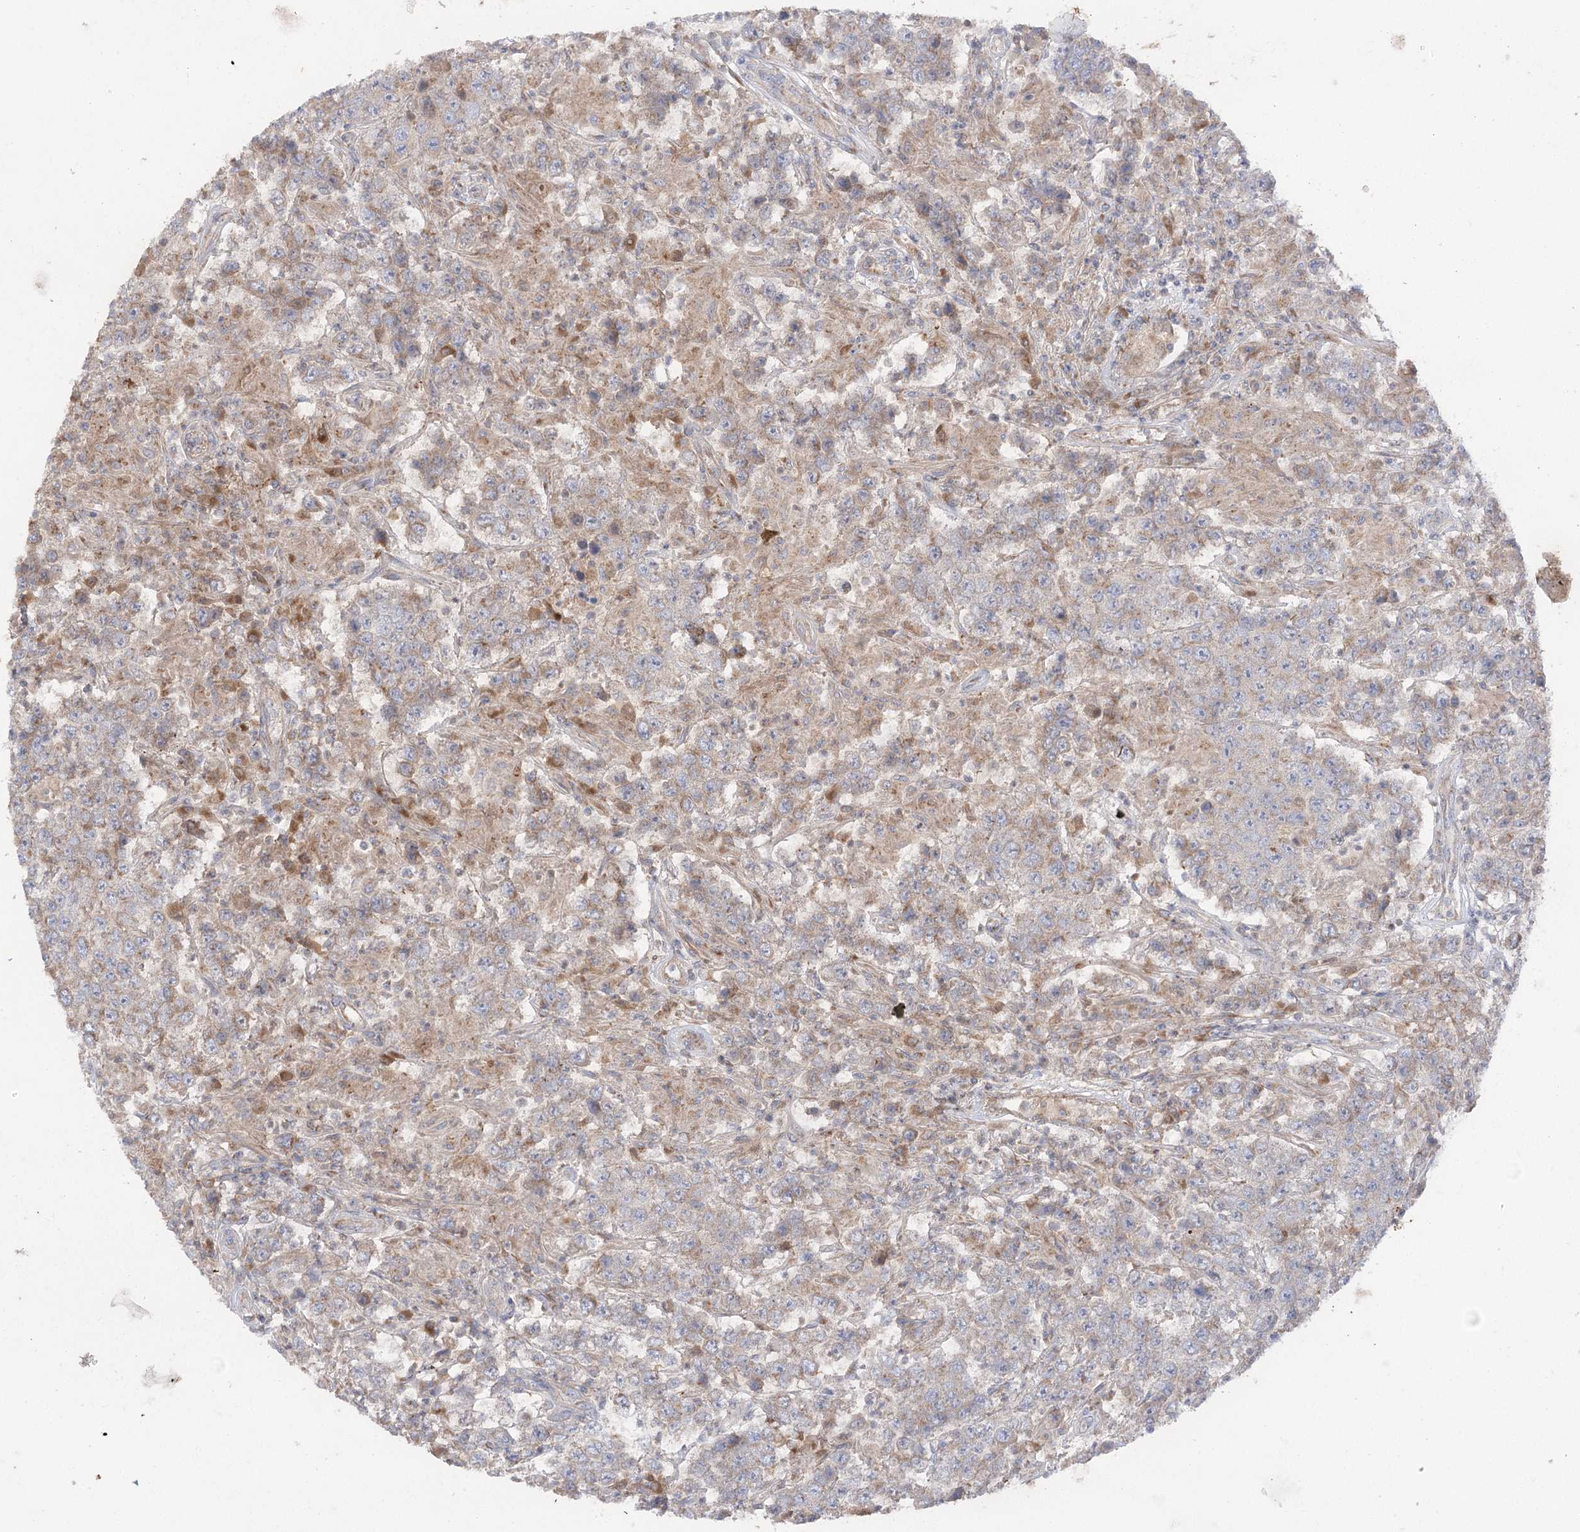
{"staining": {"intensity": "moderate", "quantity": "25%-75%", "location": "cytoplasmic/membranous"}, "tissue": "testis cancer", "cell_type": "Tumor cells", "image_type": "cancer", "snomed": [{"axis": "morphology", "description": "Normal tissue, NOS"}, {"axis": "morphology", "description": "Urothelial carcinoma, High grade"}, {"axis": "morphology", "description": "Seminoma, NOS"}, {"axis": "morphology", "description": "Carcinoma, Embryonal, NOS"}, {"axis": "topography", "description": "Urinary bladder"}, {"axis": "topography", "description": "Testis"}], "caption": "Moderate cytoplasmic/membranous protein staining is seen in approximately 25%-75% of tumor cells in seminoma (testis).", "gene": "GBF1", "patient": {"sex": "male", "age": 41}}